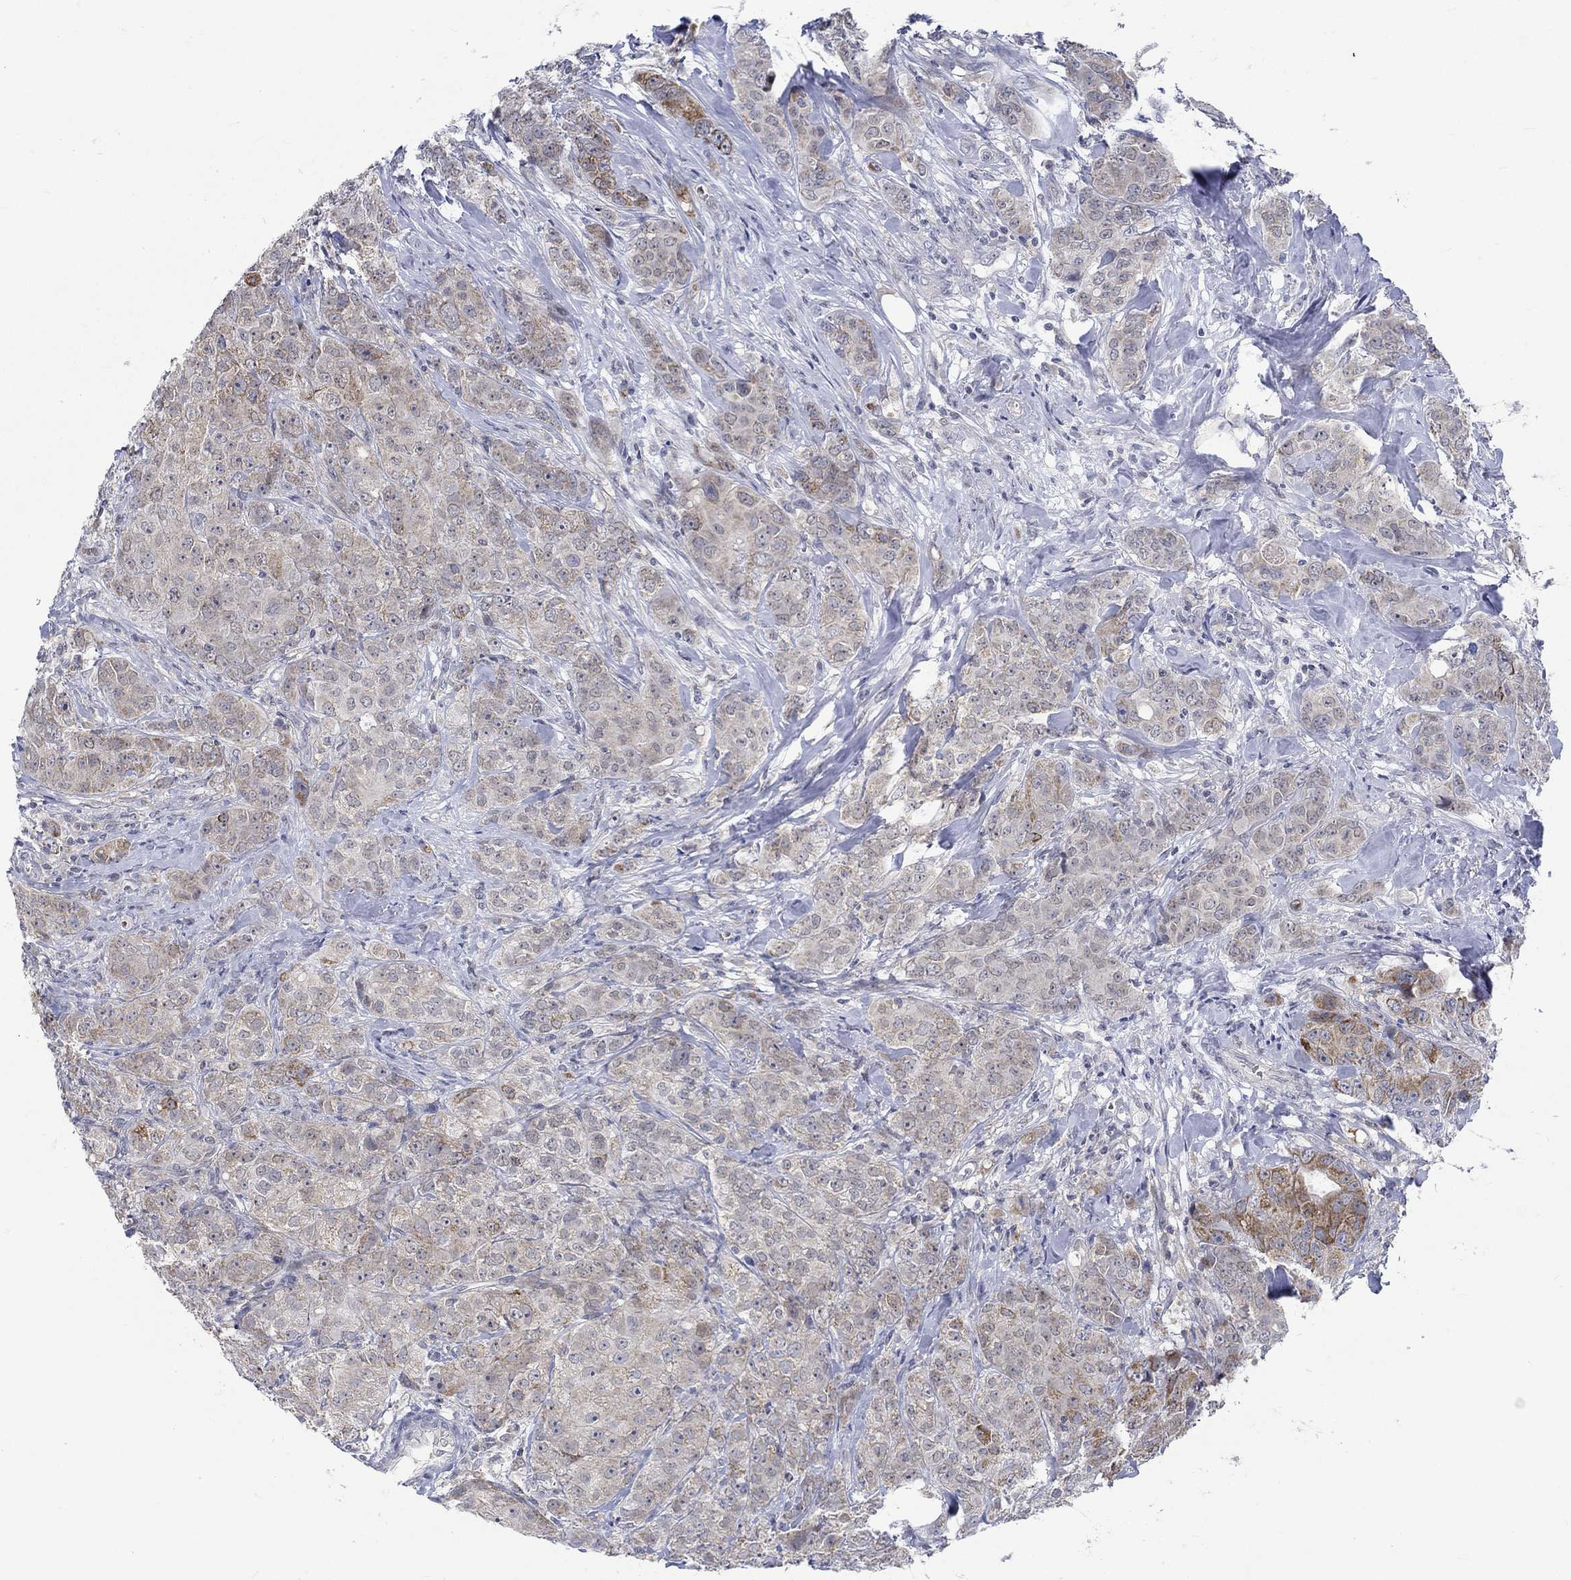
{"staining": {"intensity": "strong", "quantity": "<25%", "location": "cytoplasmic/membranous"}, "tissue": "breast cancer", "cell_type": "Tumor cells", "image_type": "cancer", "snomed": [{"axis": "morphology", "description": "Duct carcinoma"}, {"axis": "topography", "description": "Breast"}], "caption": "There is medium levels of strong cytoplasmic/membranous staining in tumor cells of intraductal carcinoma (breast), as demonstrated by immunohistochemical staining (brown color).", "gene": "WASF1", "patient": {"sex": "female", "age": 43}}